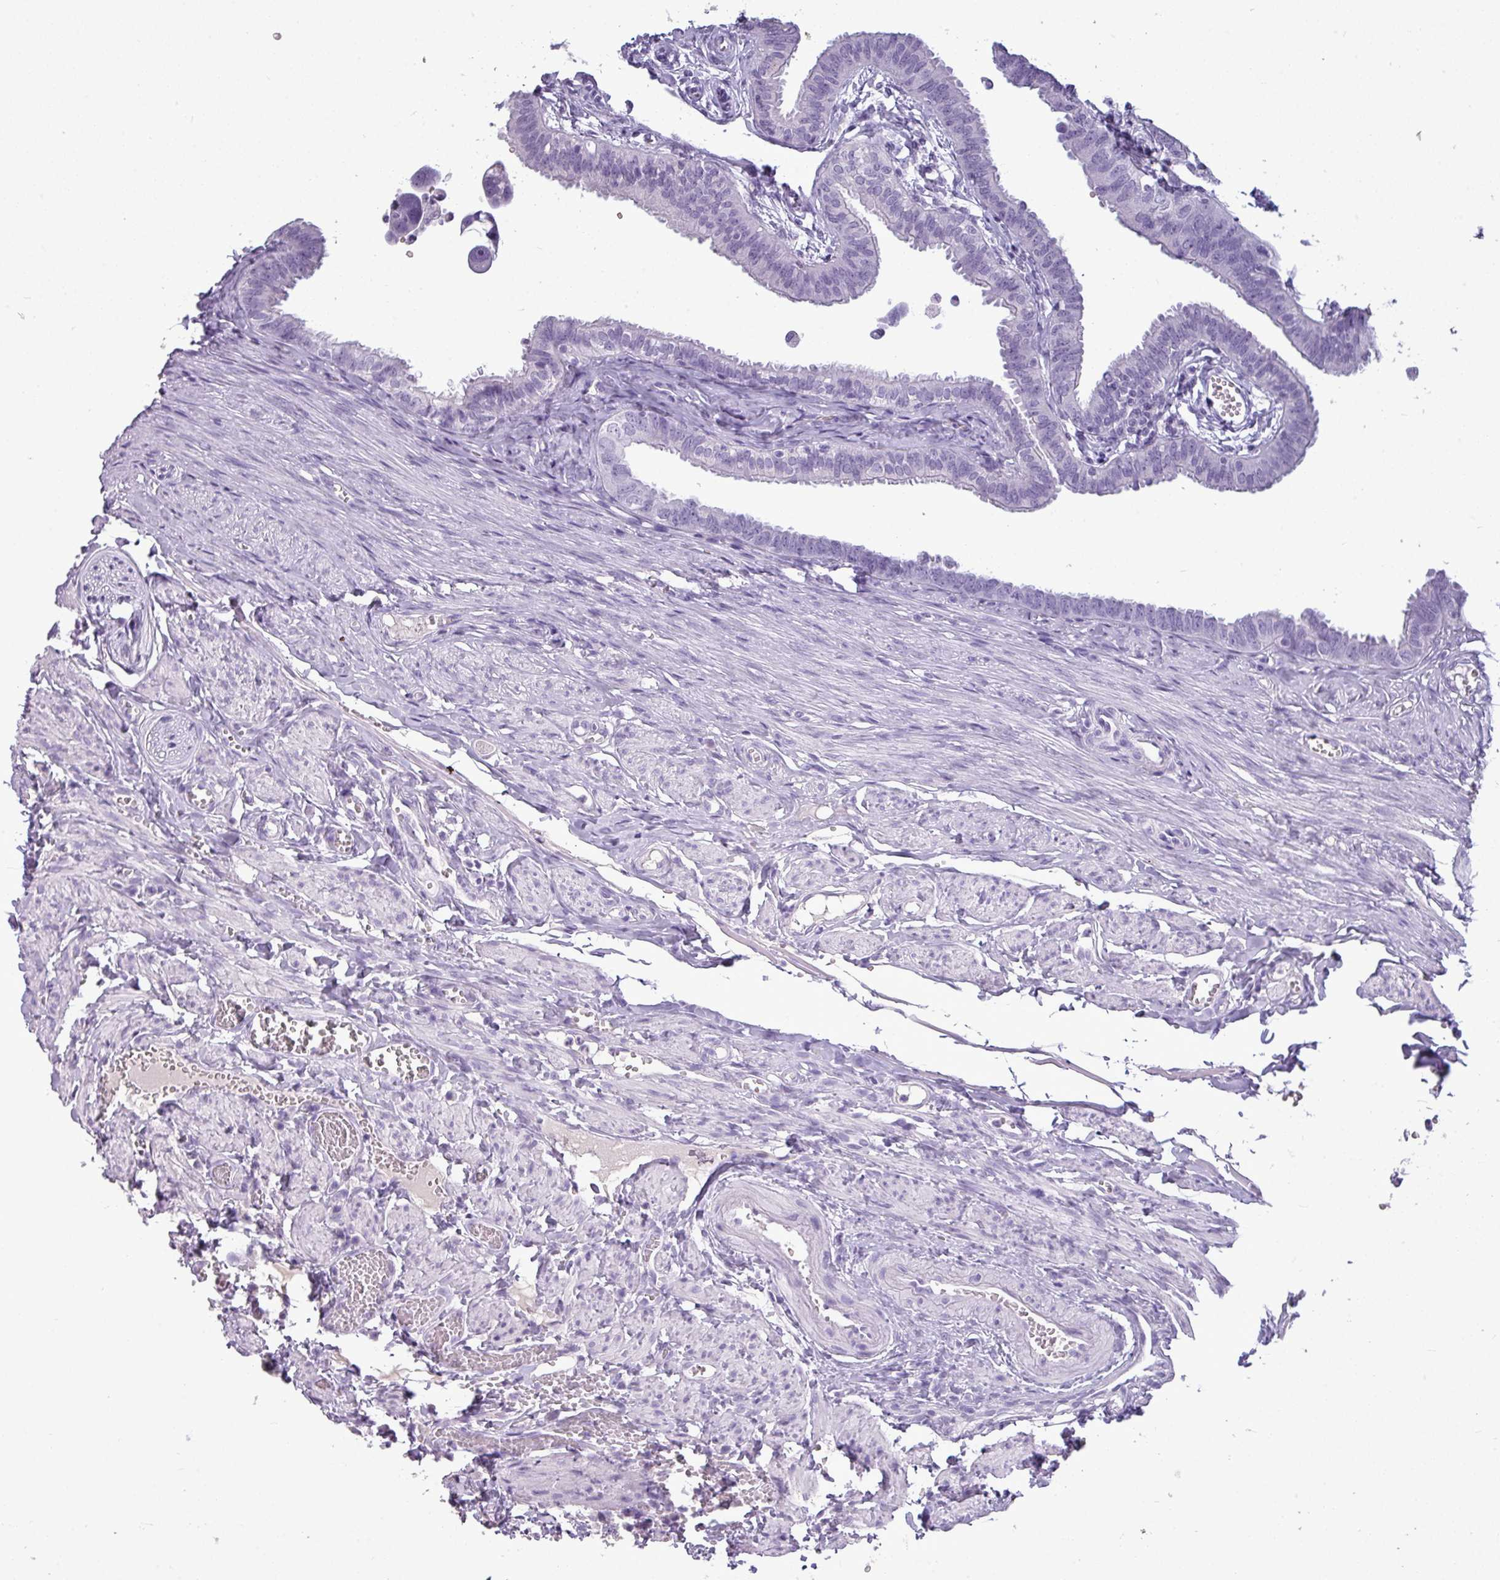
{"staining": {"intensity": "negative", "quantity": "none", "location": "none"}, "tissue": "fallopian tube", "cell_type": "Glandular cells", "image_type": "normal", "snomed": [{"axis": "morphology", "description": "Normal tissue, NOS"}, {"axis": "morphology", "description": "Carcinoma, NOS"}, {"axis": "topography", "description": "Fallopian tube"}, {"axis": "topography", "description": "Ovary"}], "caption": "An image of fallopian tube stained for a protein displays no brown staining in glandular cells. (Stains: DAB (3,3'-diaminobenzidine) immunohistochemistry (IHC) with hematoxylin counter stain, Microscopy: brightfield microscopy at high magnification).", "gene": "TMEM91", "patient": {"sex": "female", "age": 59}}